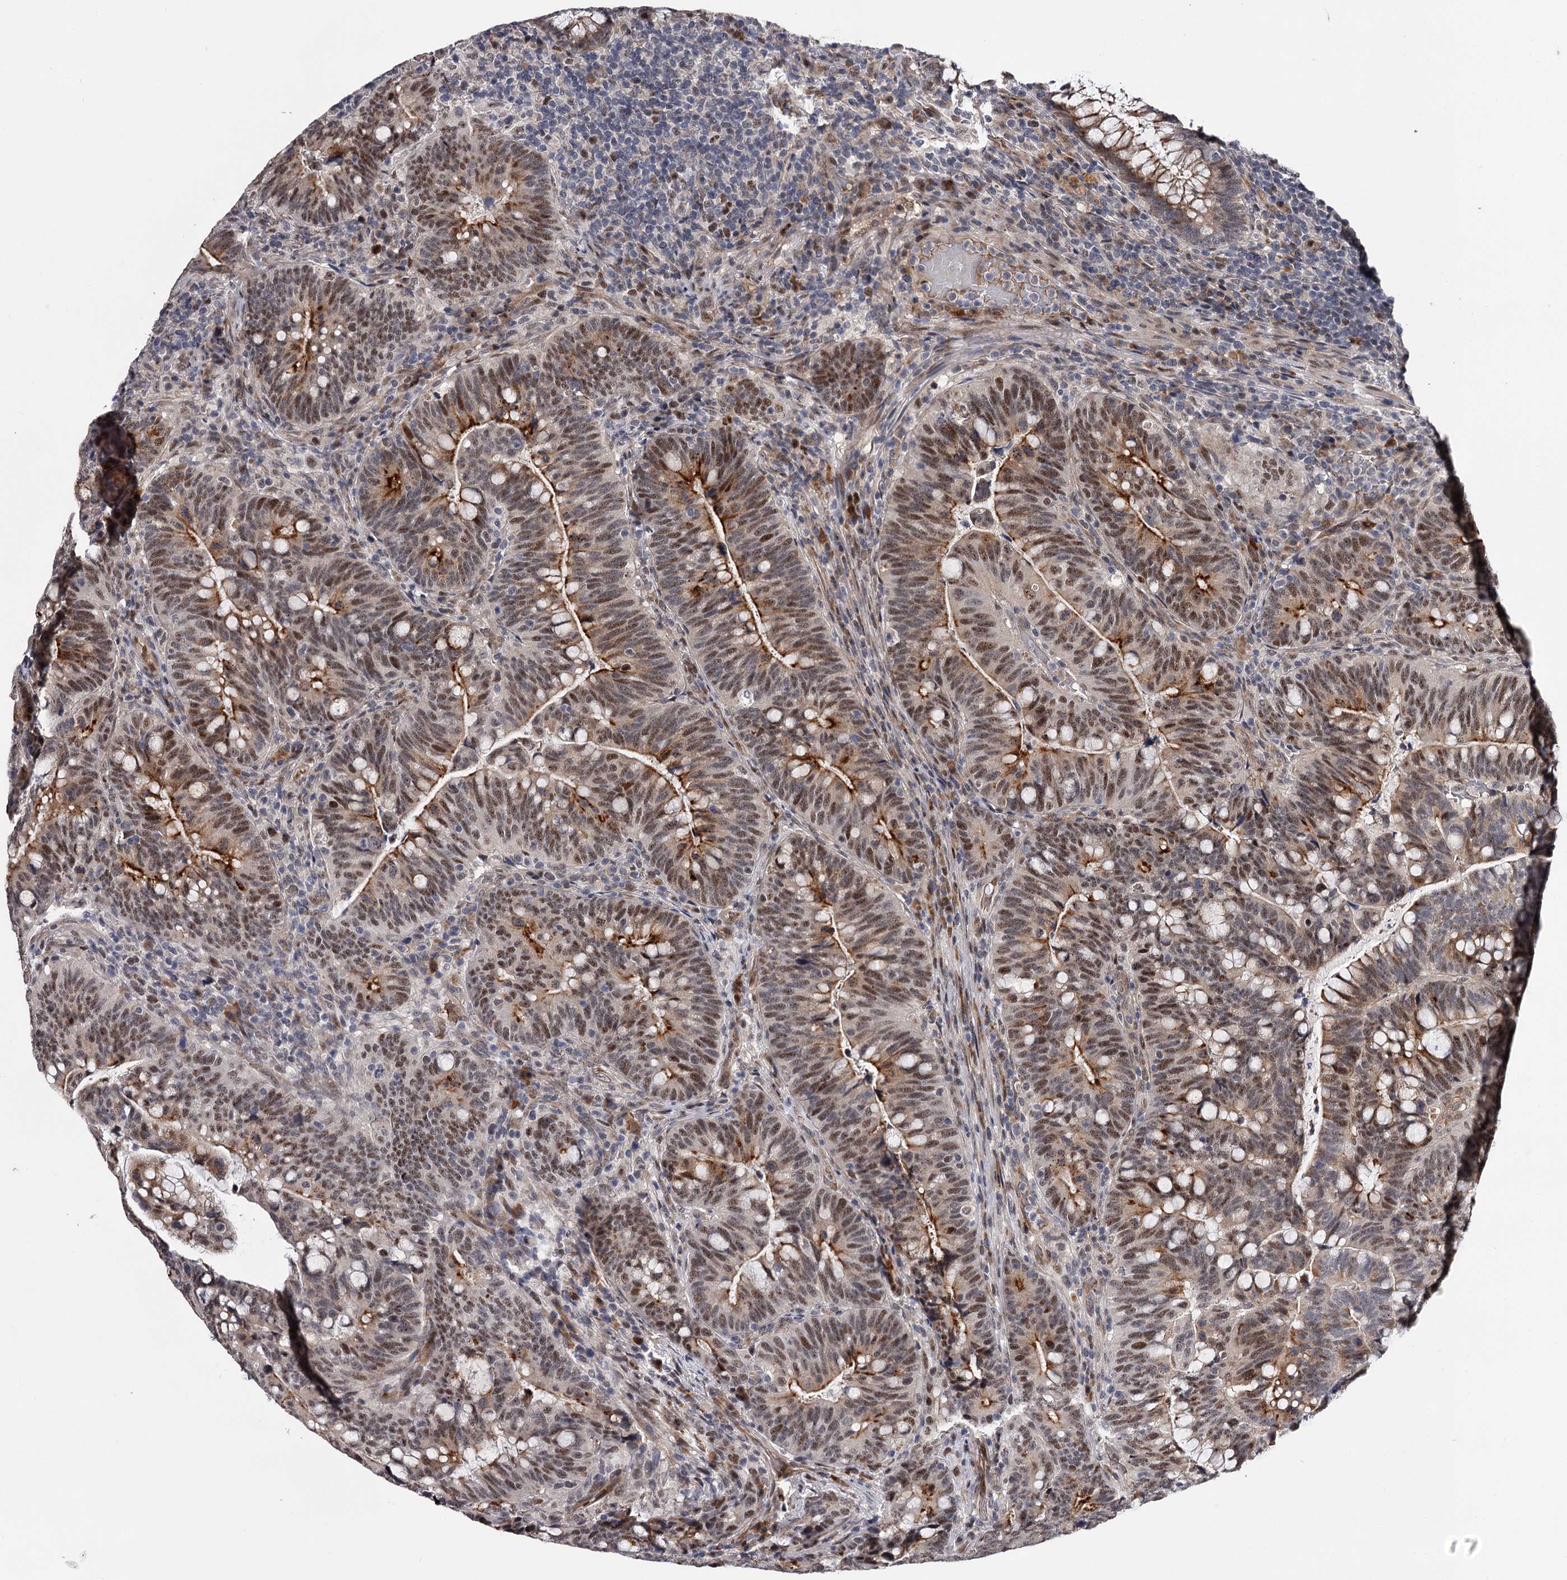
{"staining": {"intensity": "strong", "quantity": "25%-75%", "location": "cytoplasmic/membranous,nuclear"}, "tissue": "colorectal cancer", "cell_type": "Tumor cells", "image_type": "cancer", "snomed": [{"axis": "morphology", "description": "Normal tissue, NOS"}, {"axis": "morphology", "description": "Adenocarcinoma, NOS"}, {"axis": "topography", "description": "Colon"}], "caption": "Human colorectal adenocarcinoma stained with a brown dye shows strong cytoplasmic/membranous and nuclear positive positivity in approximately 25%-75% of tumor cells.", "gene": "RNF44", "patient": {"sex": "female", "age": 66}}